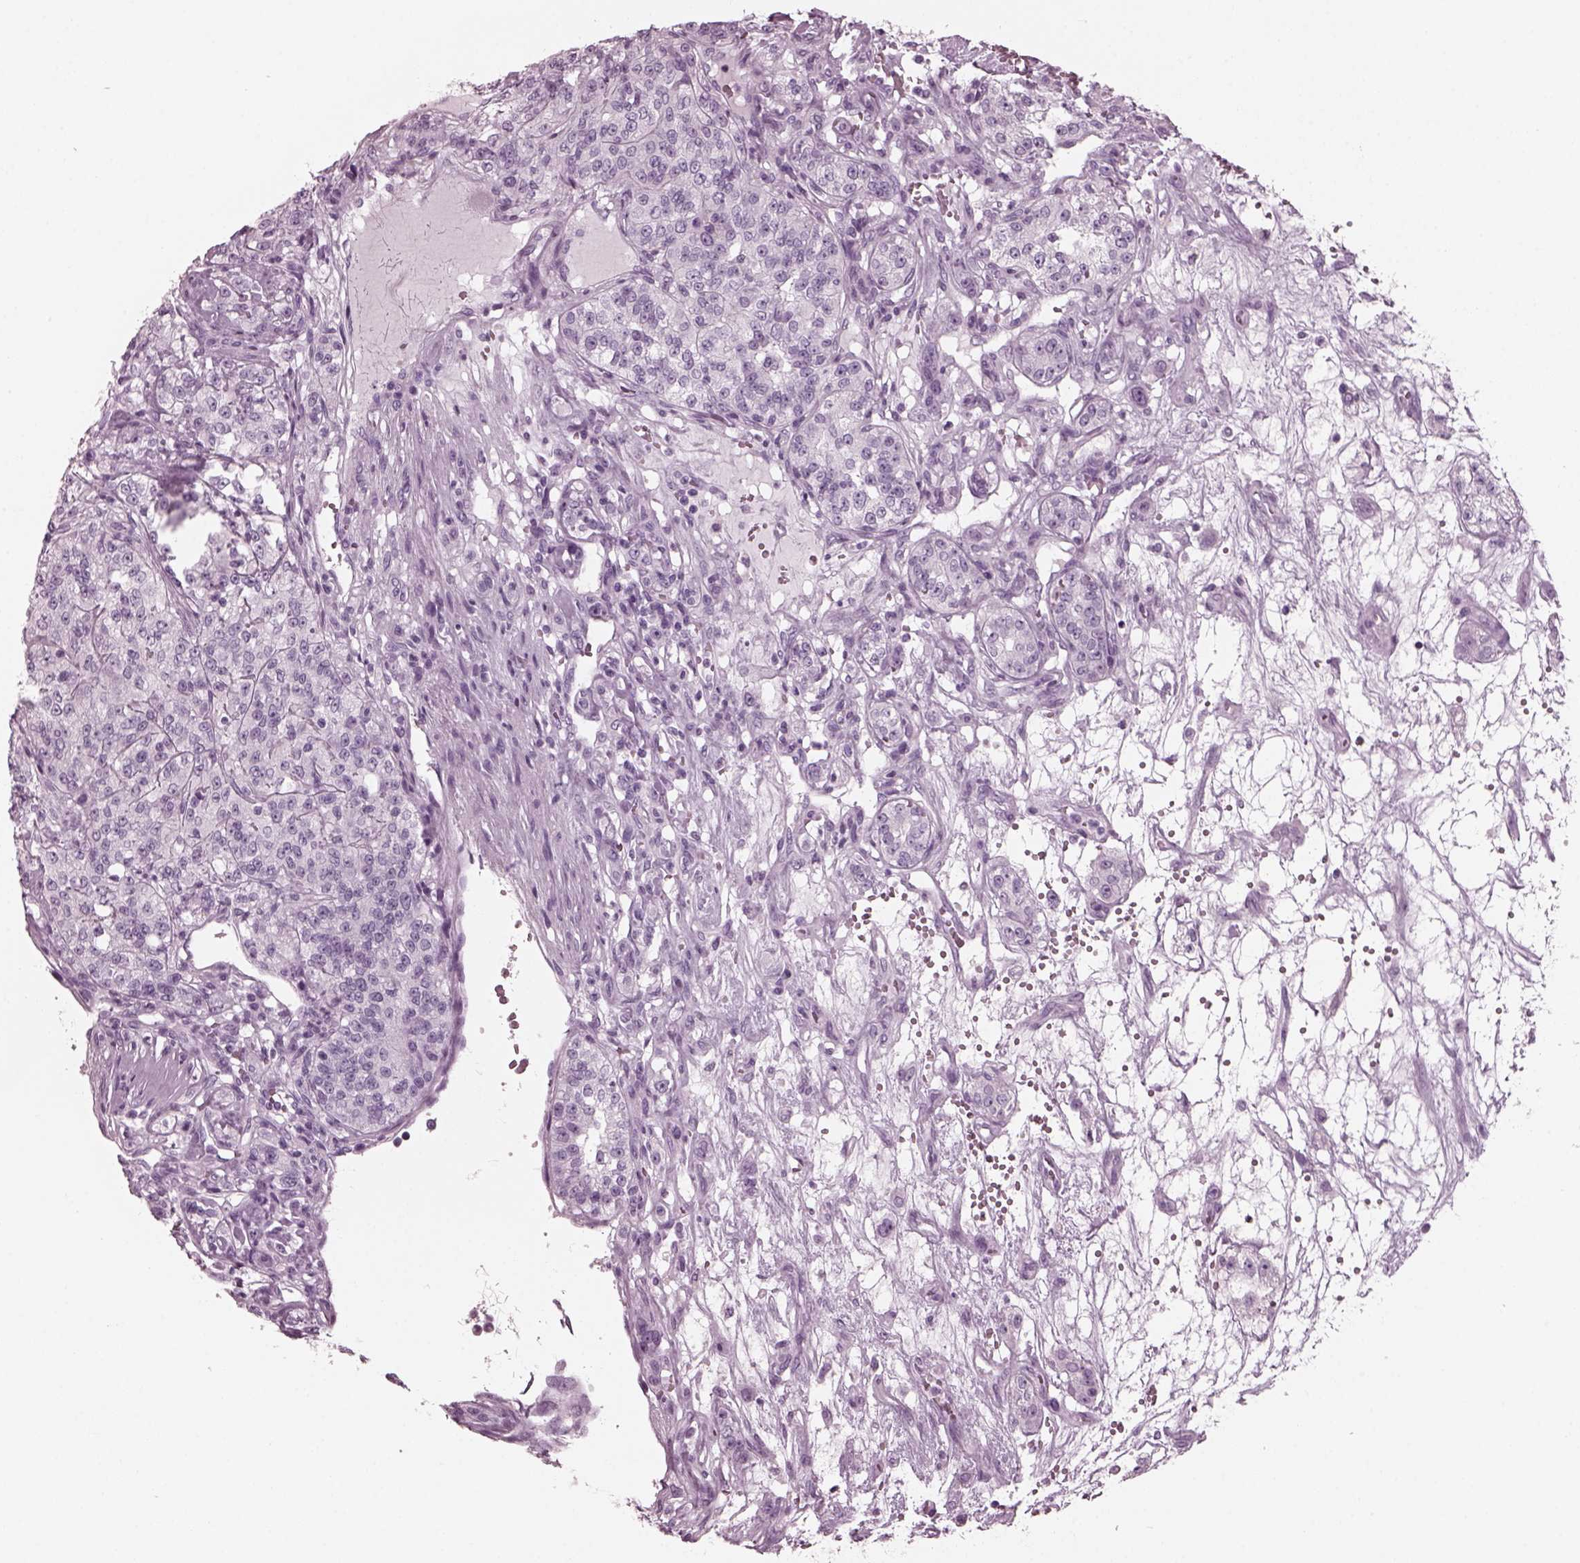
{"staining": {"intensity": "negative", "quantity": "none", "location": "none"}, "tissue": "renal cancer", "cell_type": "Tumor cells", "image_type": "cancer", "snomed": [{"axis": "morphology", "description": "Adenocarcinoma, NOS"}, {"axis": "topography", "description": "Kidney"}], "caption": "Renal adenocarcinoma stained for a protein using IHC reveals no staining tumor cells.", "gene": "RCVRN", "patient": {"sex": "female", "age": 63}}